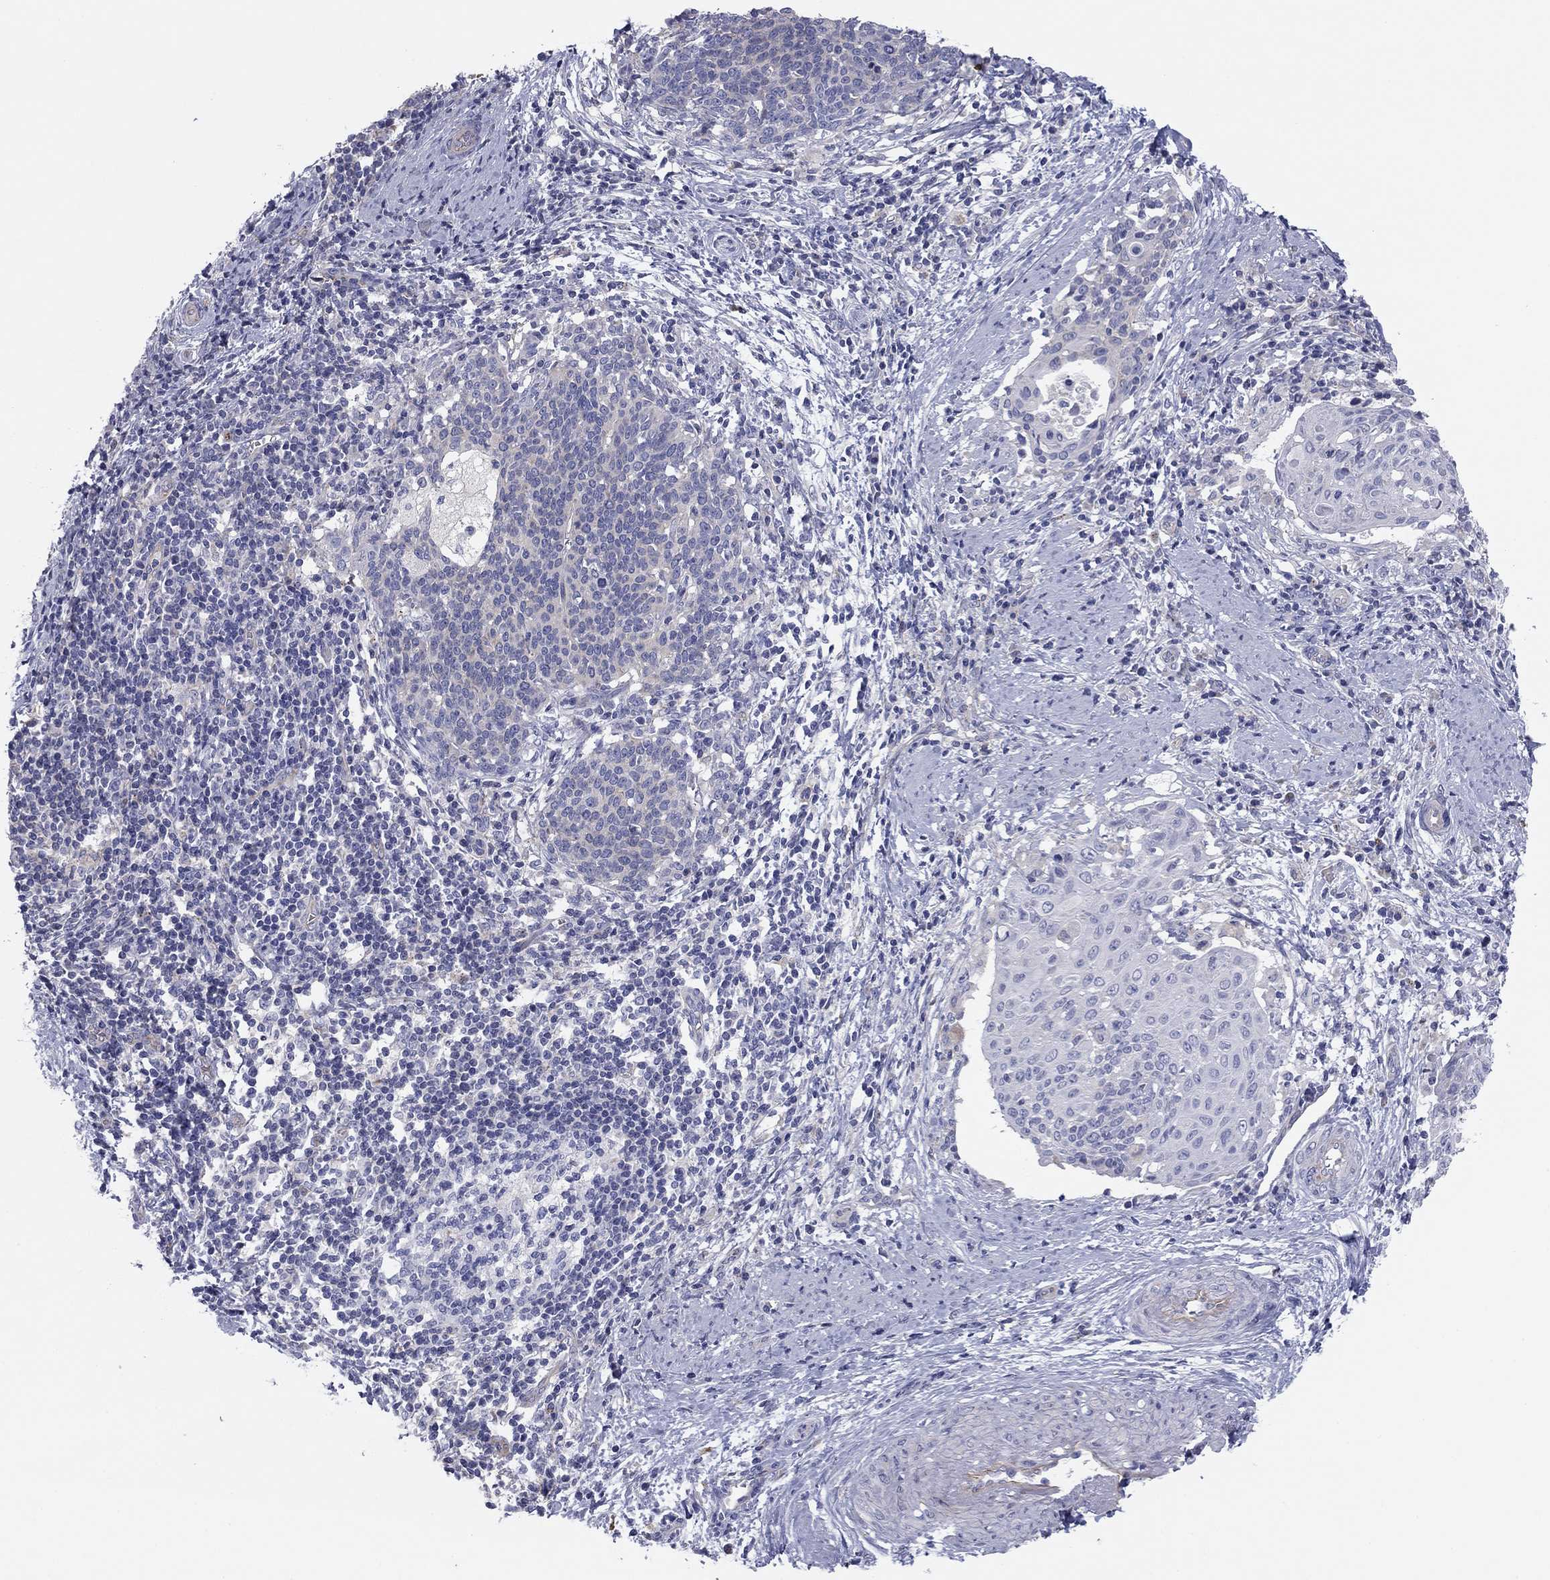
{"staining": {"intensity": "negative", "quantity": "none", "location": "none"}, "tissue": "cervical cancer", "cell_type": "Tumor cells", "image_type": "cancer", "snomed": [{"axis": "morphology", "description": "Squamous cell carcinoma, NOS"}, {"axis": "topography", "description": "Cervix"}], "caption": "Cervical cancer (squamous cell carcinoma) stained for a protein using immunohistochemistry displays no positivity tumor cells.", "gene": "SEPTIN3", "patient": {"sex": "female", "age": 39}}